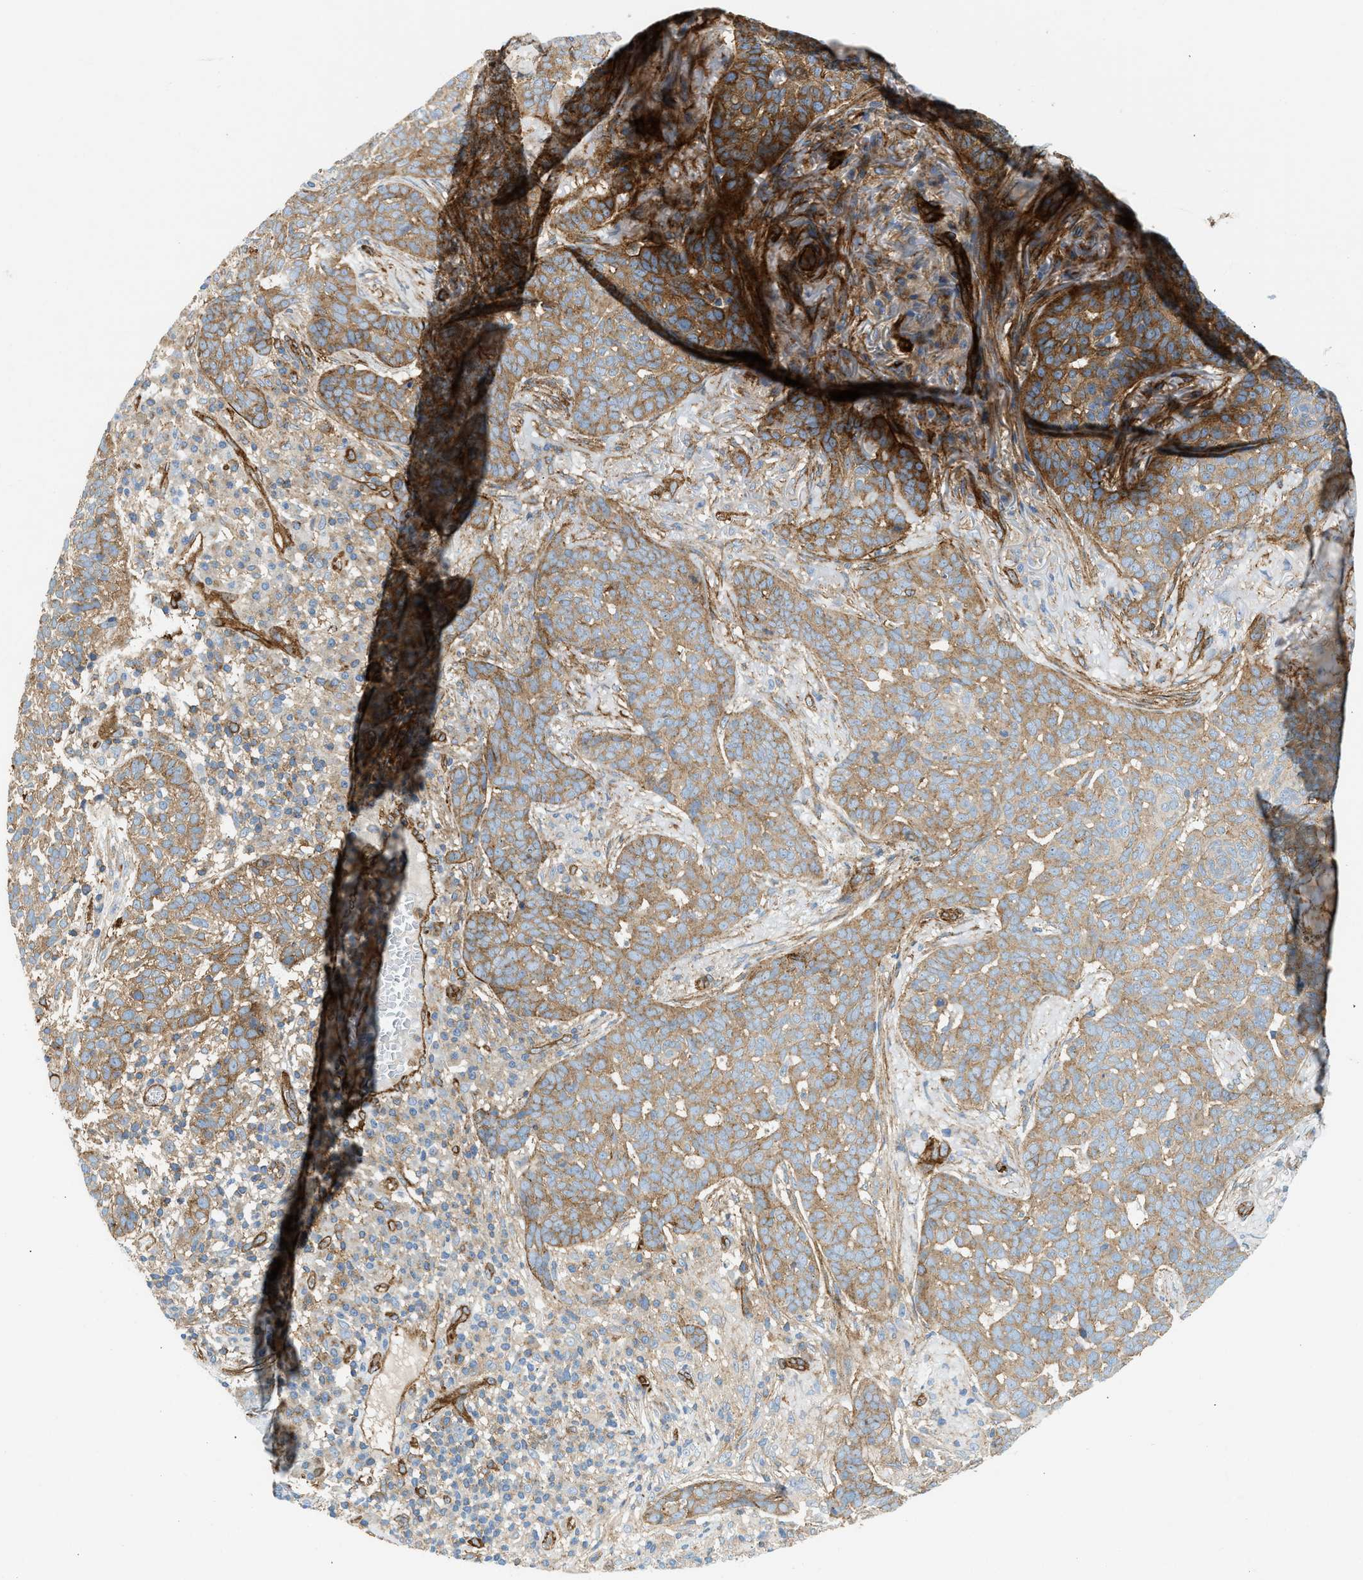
{"staining": {"intensity": "moderate", "quantity": "25%-75%", "location": "cytoplasmic/membranous"}, "tissue": "skin cancer", "cell_type": "Tumor cells", "image_type": "cancer", "snomed": [{"axis": "morphology", "description": "Basal cell carcinoma"}, {"axis": "topography", "description": "Skin"}], "caption": "Immunohistochemistry (IHC) micrograph of neoplastic tissue: skin cancer stained using IHC reveals medium levels of moderate protein expression localized specifically in the cytoplasmic/membranous of tumor cells, appearing as a cytoplasmic/membranous brown color.", "gene": "HIP1", "patient": {"sex": "male", "age": 85}}